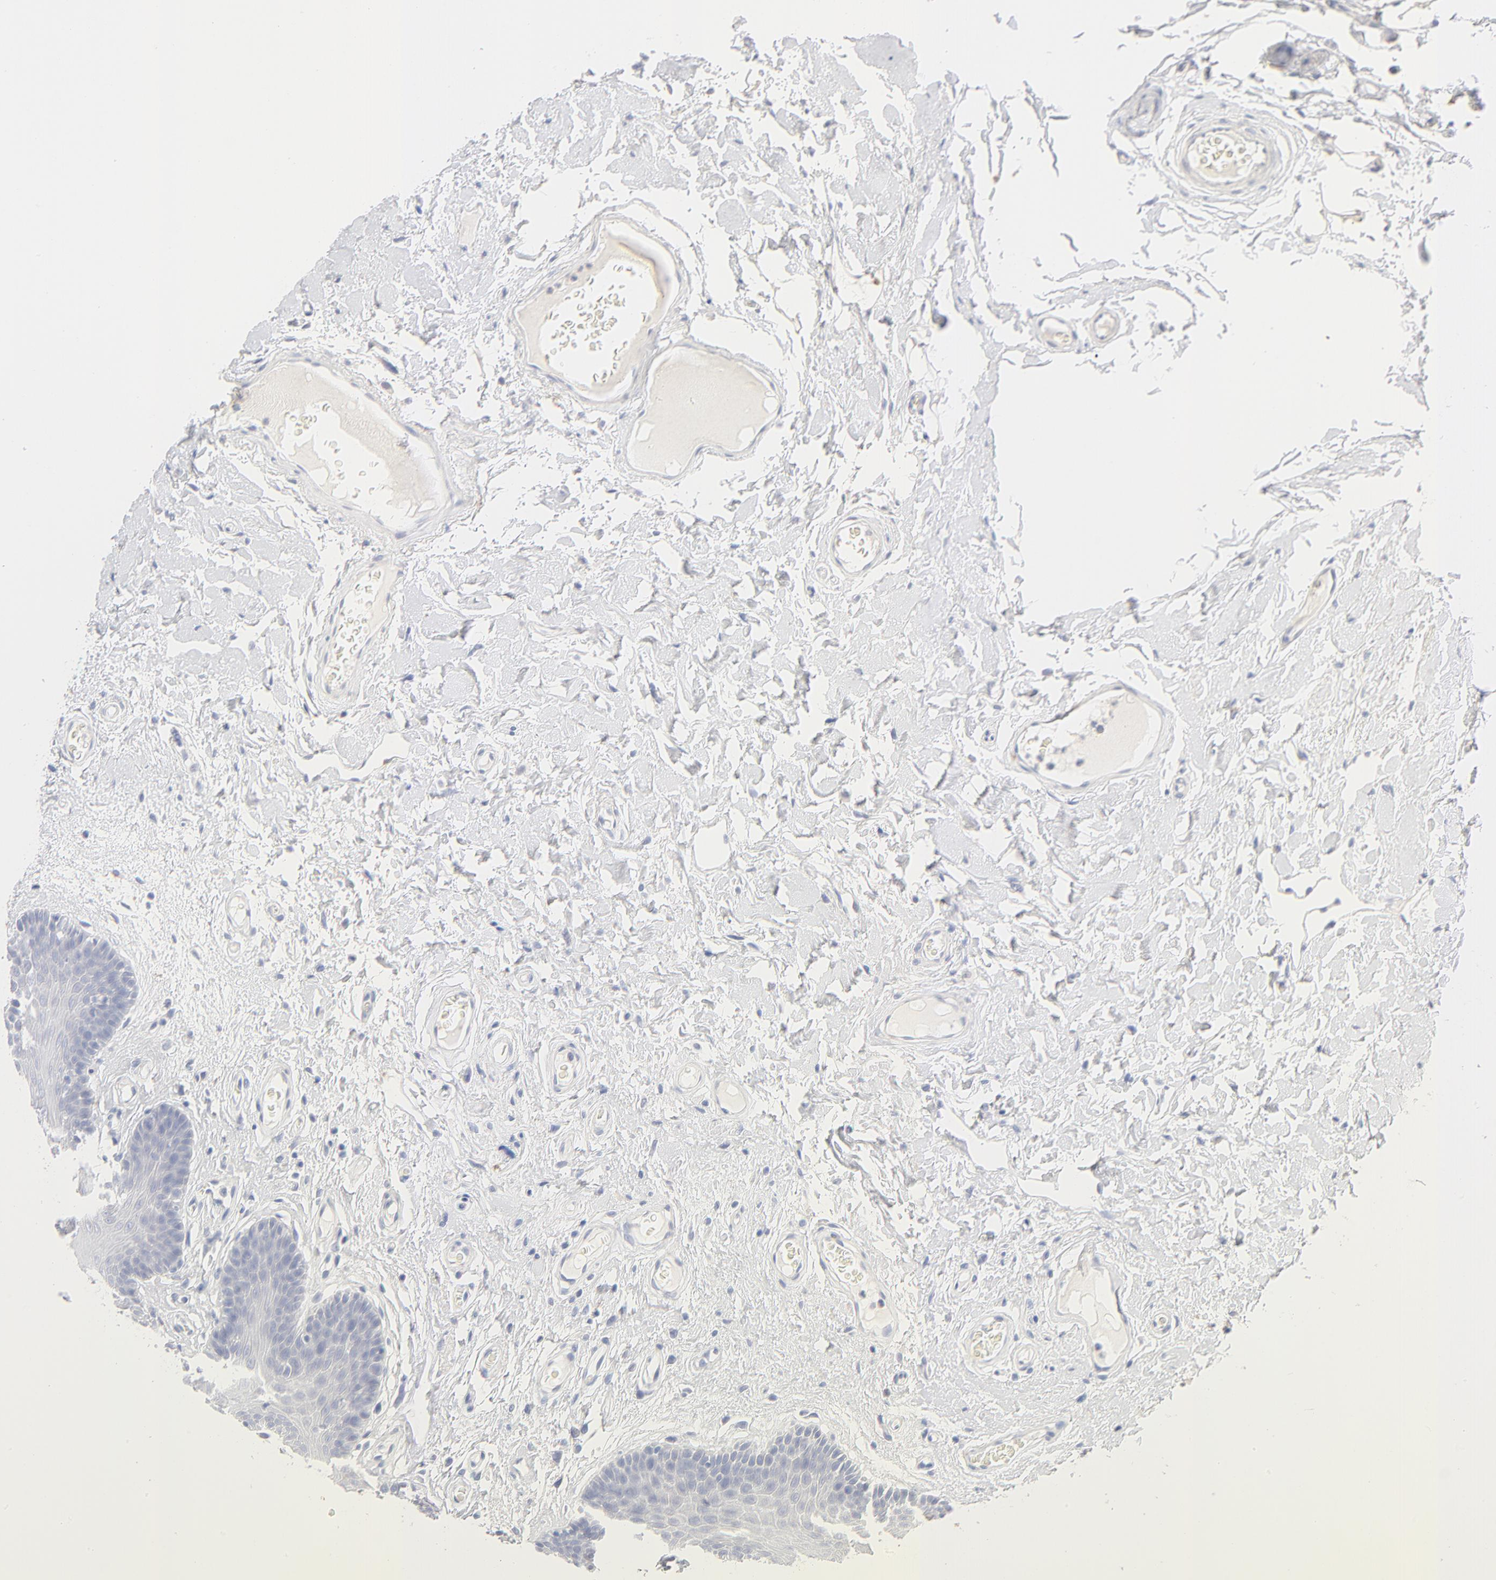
{"staining": {"intensity": "negative", "quantity": "none", "location": "none"}, "tissue": "oral mucosa", "cell_type": "Squamous epithelial cells", "image_type": "normal", "snomed": [{"axis": "morphology", "description": "Normal tissue, NOS"}, {"axis": "morphology", "description": "Squamous cell carcinoma, NOS"}, {"axis": "topography", "description": "Skeletal muscle"}, {"axis": "topography", "description": "Oral tissue"}, {"axis": "topography", "description": "Head-Neck"}], "caption": "Squamous epithelial cells show no significant staining in unremarkable oral mucosa. Nuclei are stained in blue.", "gene": "ONECUT1", "patient": {"sex": "male", "age": 71}}